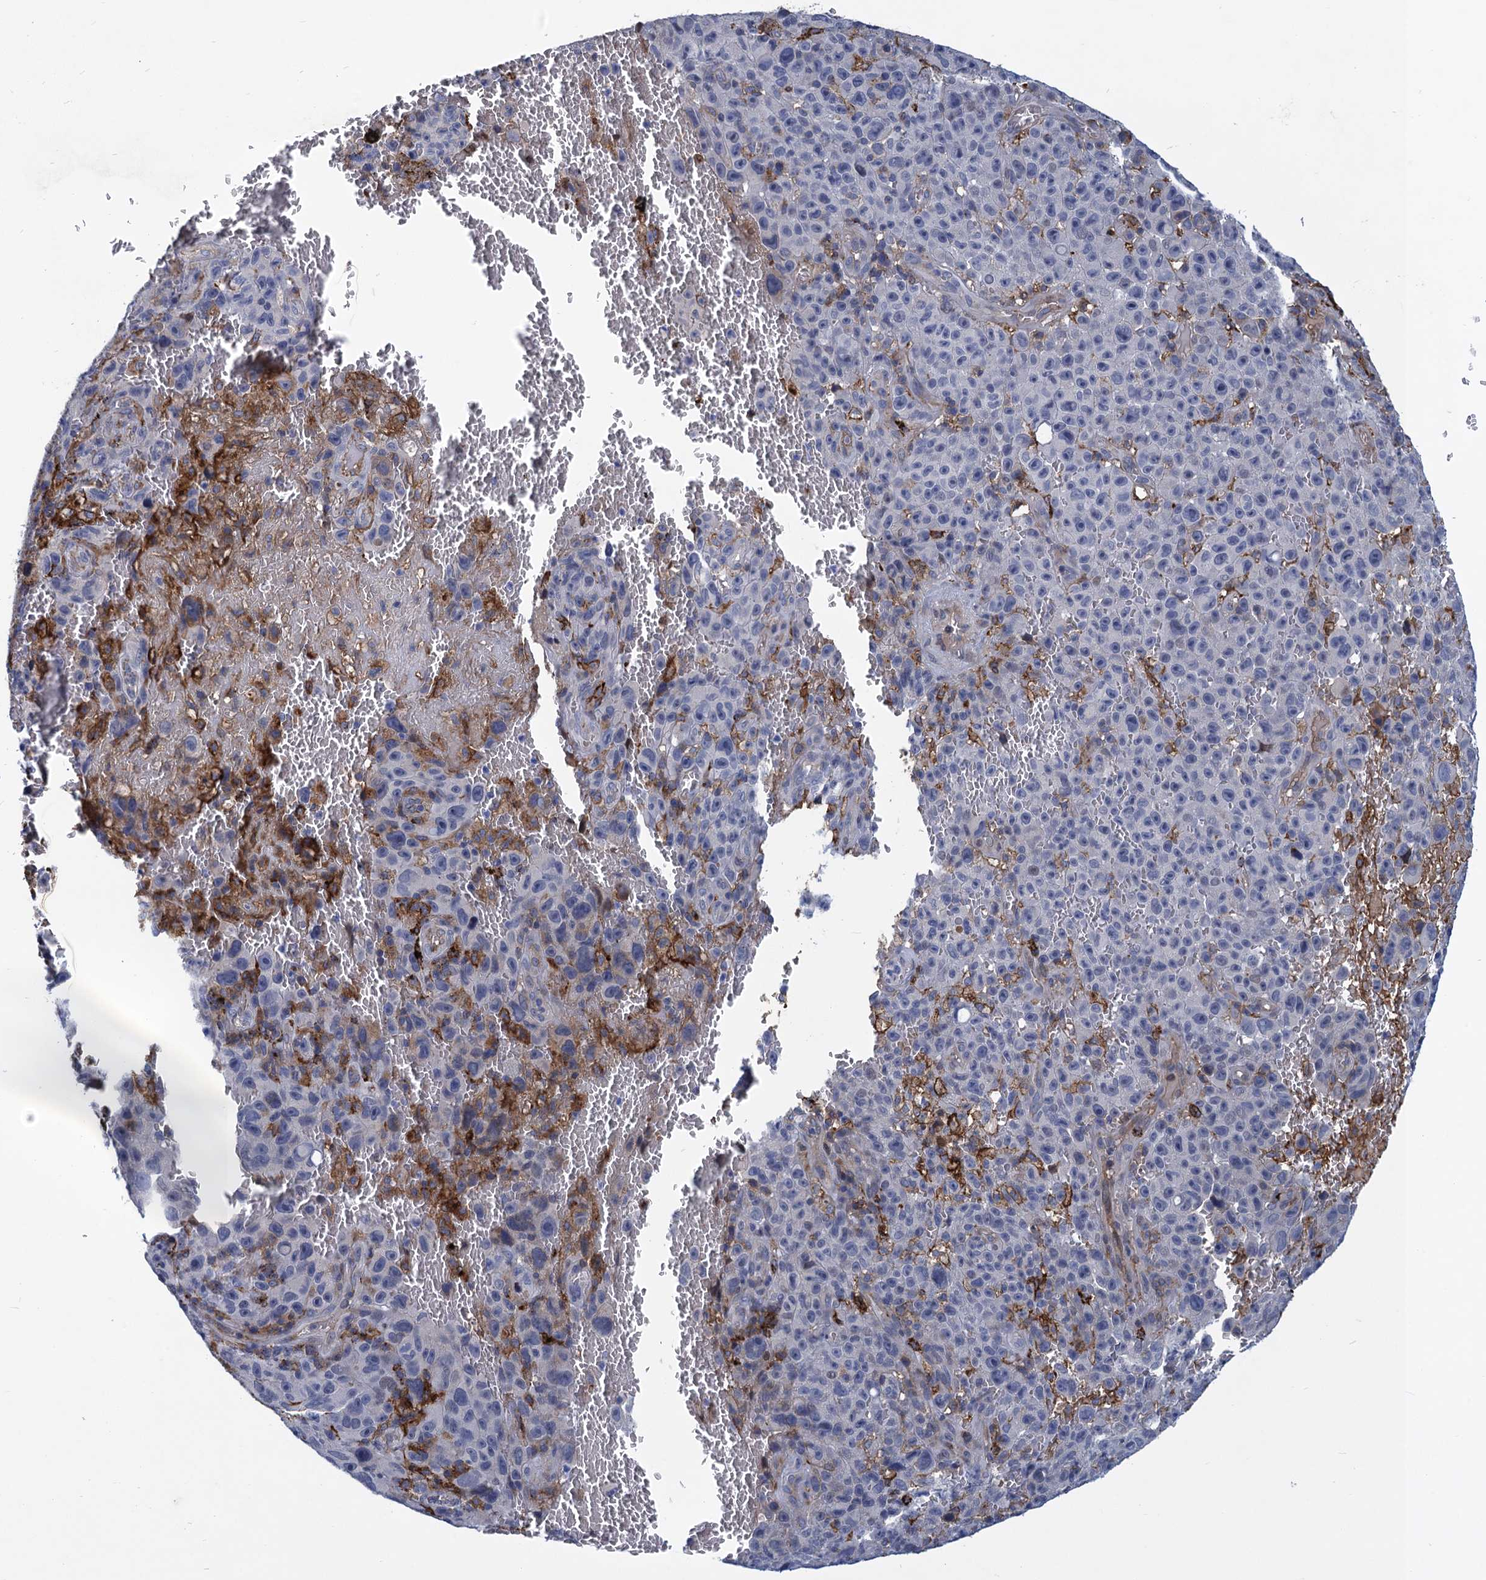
{"staining": {"intensity": "negative", "quantity": "none", "location": "none"}, "tissue": "melanoma", "cell_type": "Tumor cells", "image_type": "cancer", "snomed": [{"axis": "morphology", "description": "Malignant melanoma, NOS"}, {"axis": "topography", "description": "Skin"}], "caption": "High magnification brightfield microscopy of malignant melanoma stained with DAB (3,3'-diaminobenzidine) (brown) and counterstained with hematoxylin (blue): tumor cells show no significant expression. (DAB immunohistochemistry visualized using brightfield microscopy, high magnification).", "gene": "DNHD1", "patient": {"sex": "female", "age": 82}}